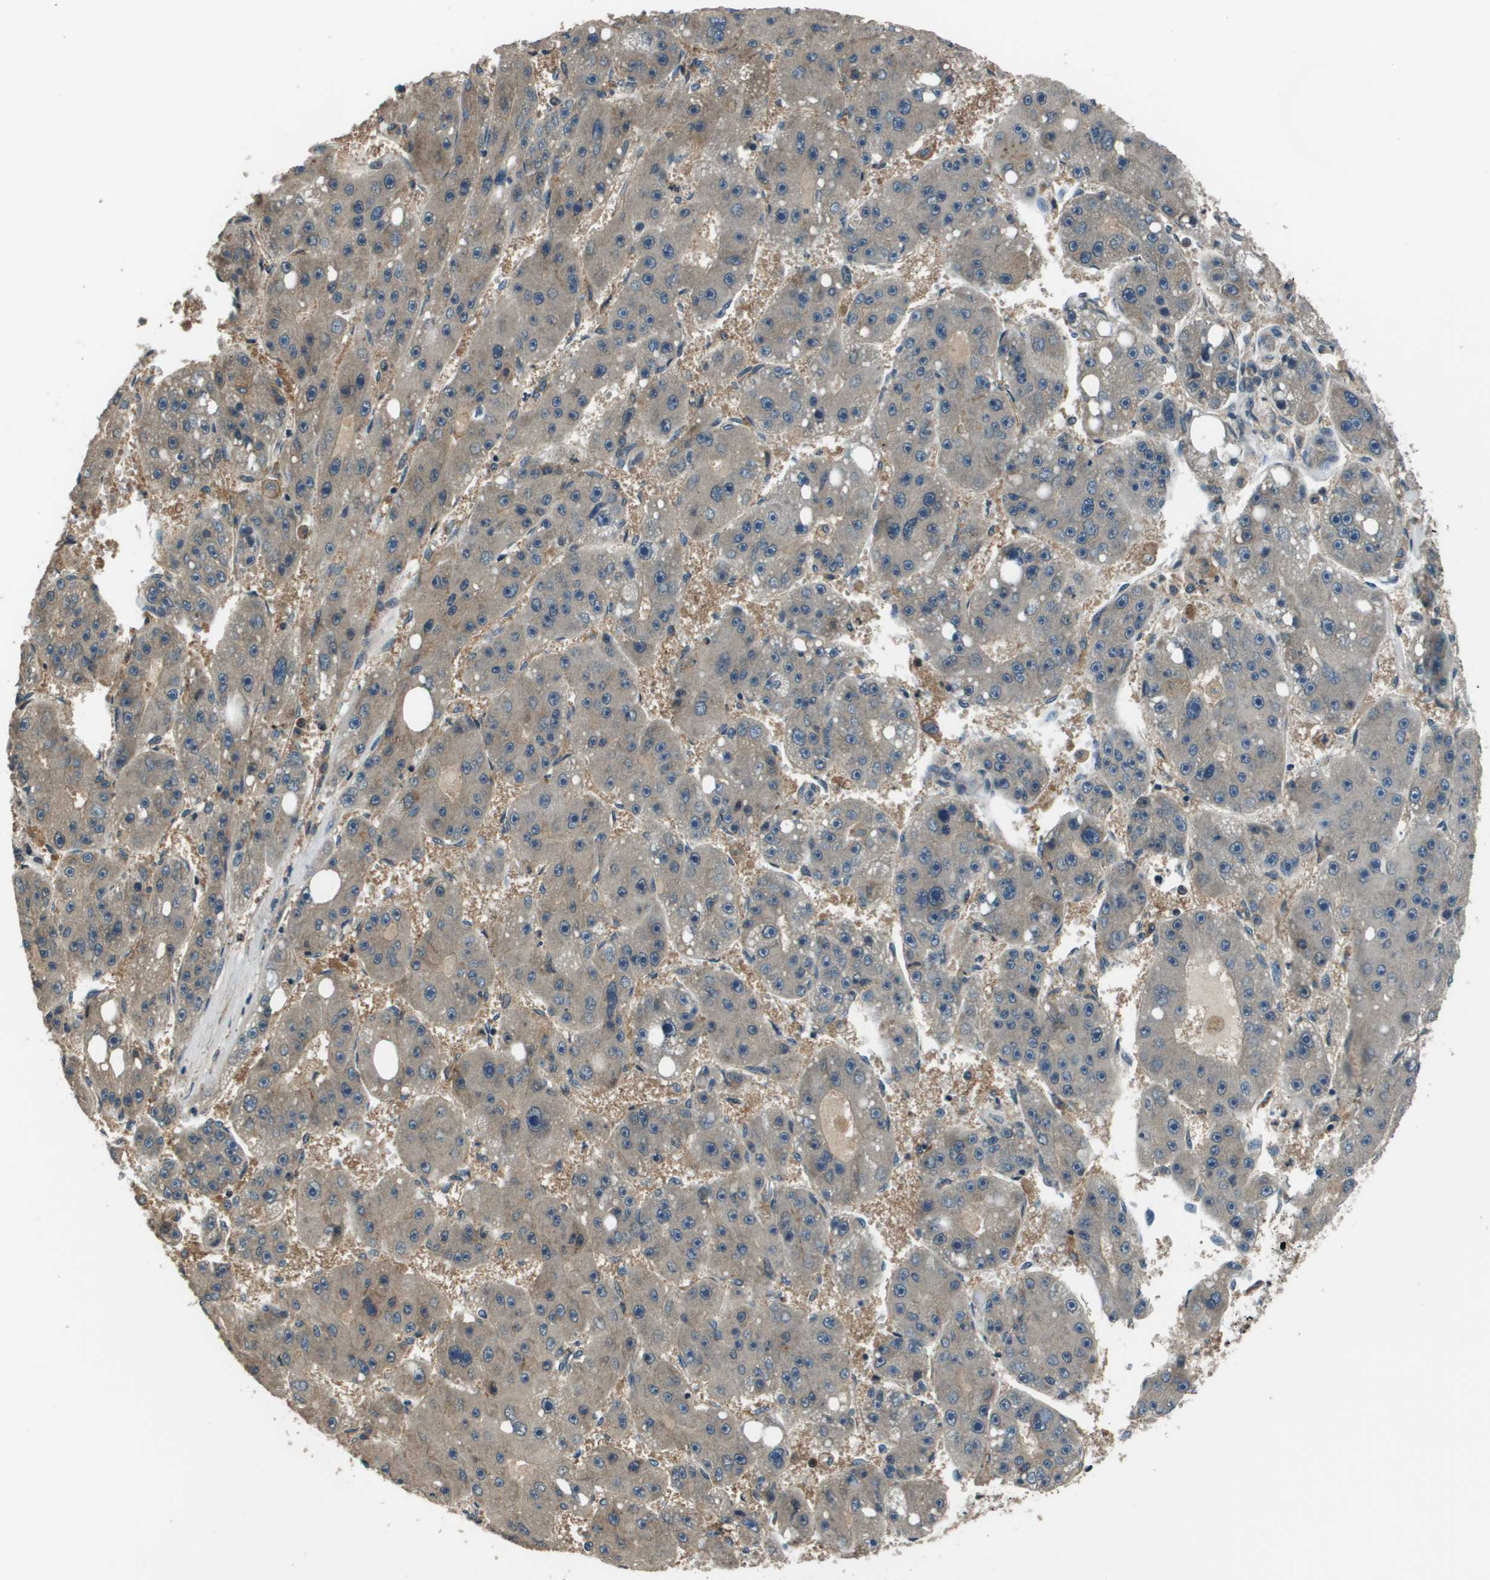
{"staining": {"intensity": "weak", "quantity": "<25%", "location": "cytoplasmic/membranous"}, "tissue": "liver cancer", "cell_type": "Tumor cells", "image_type": "cancer", "snomed": [{"axis": "morphology", "description": "Carcinoma, Hepatocellular, NOS"}, {"axis": "topography", "description": "Liver"}], "caption": "Human liver hepatocellular carcinoma stained for a protein using immunohistochemistry reveals no staining in tumor cells.", "gene": "ARHGEF11", "patient": {"sex": "female", "age": 61}}